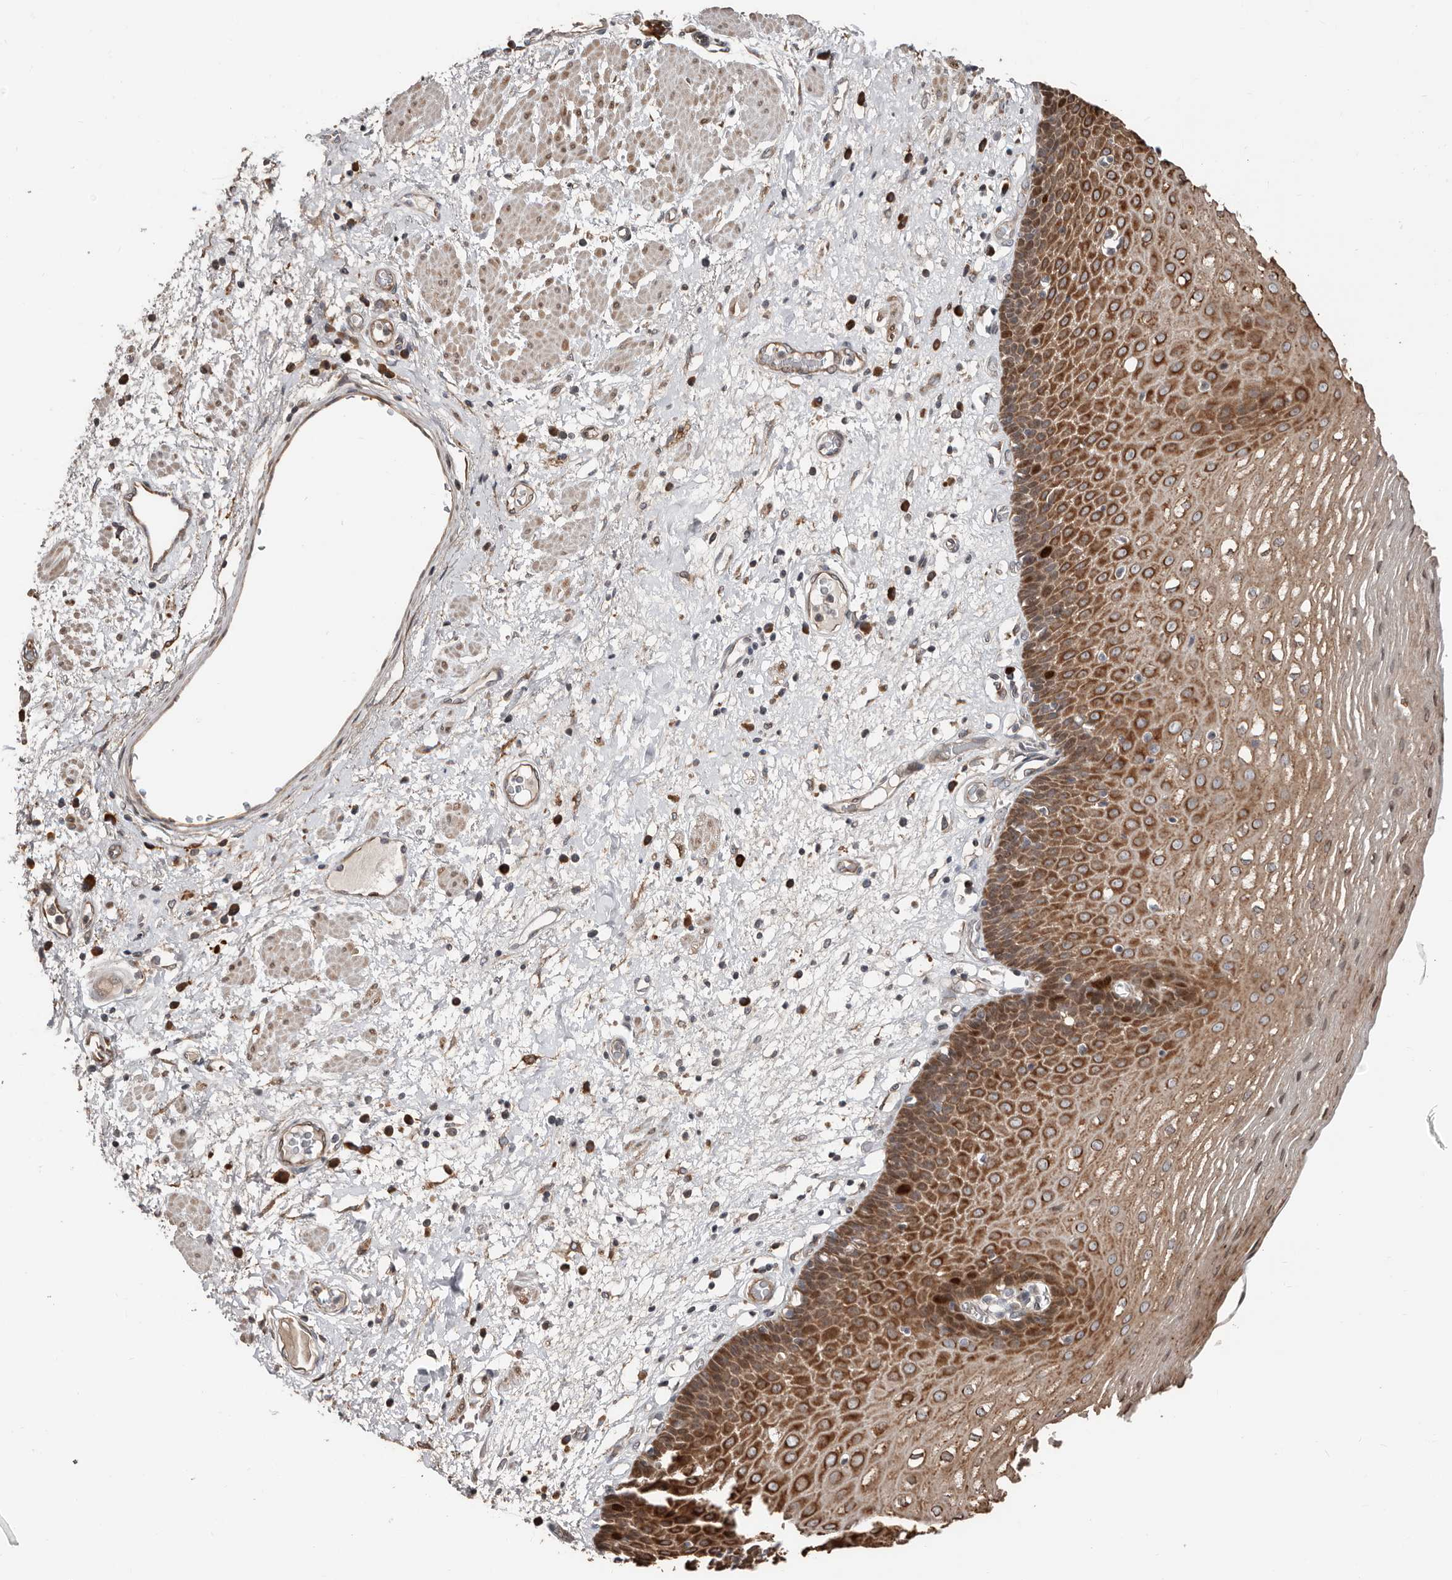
{"staining": {"intensity": "strong", "quantity": ">75%", "location": "cytoplasmic/membranous"}, "tissue": "esophagus", "cell_type": "Squamous epithelial cells", "image_type": "normal", "snomed": [{"axis": "morphology", "description": "Normal tissue, NOS"}, {"axis": "morphology", "description": "Adenocarcinoma, NOS"}, {"axis": "topography", "description": "Esophagus"}], "caption": "Immunohistochemistry micrograph of normal esophagus stained for a protein (brown), which reveals high levels of strong cytoplasmic/membranous positivity in about >75% of squamous epithelial cells.", "gene": "SMYD4", "patient": {"sex": "male", "age": 62}}